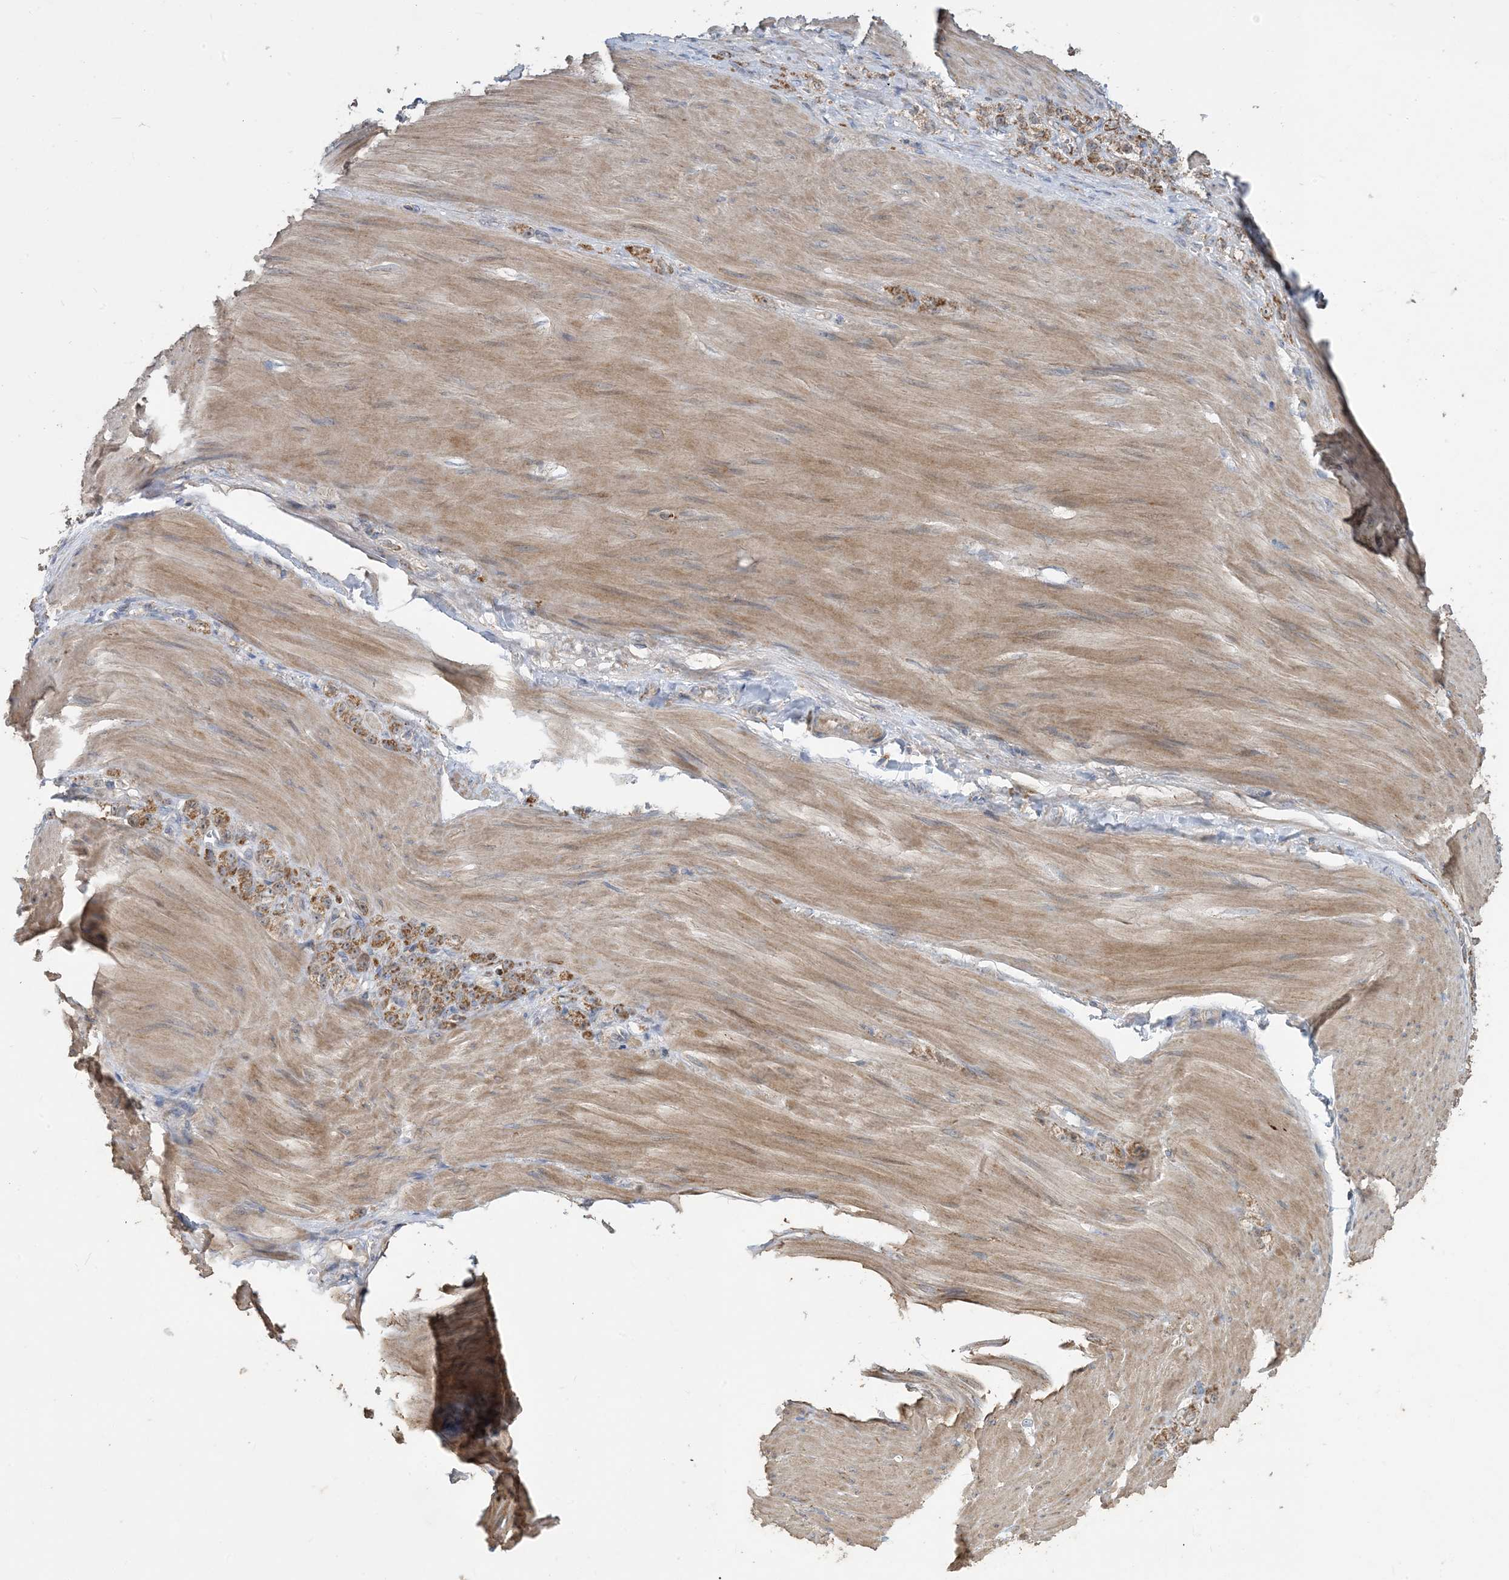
{"staining": {"intensity": "moderate", "quantity": ">75%", "location": "cytoplasmic/membranous"}, "tissue": "stomach cancer", "cell_type": "Tumor cells", "image_type": "cancer", "snomed": [{"axis": "morphology", "description": "Normal tissue, NOS"}, {"axis": "morphology", "description": "Adenocarcinoma, NOS"}, {"axis": "topography", "description": "Stomach"}], "caption": "Immunohistochemistry (IHC) of adenocarcinoma (stomach) displays medium levels of moderate cytoplasmic/membranous staining in about >75% of tumor cells.", "gene": "ECHDC1", "patient": {"sex": "male", "age": 82}}